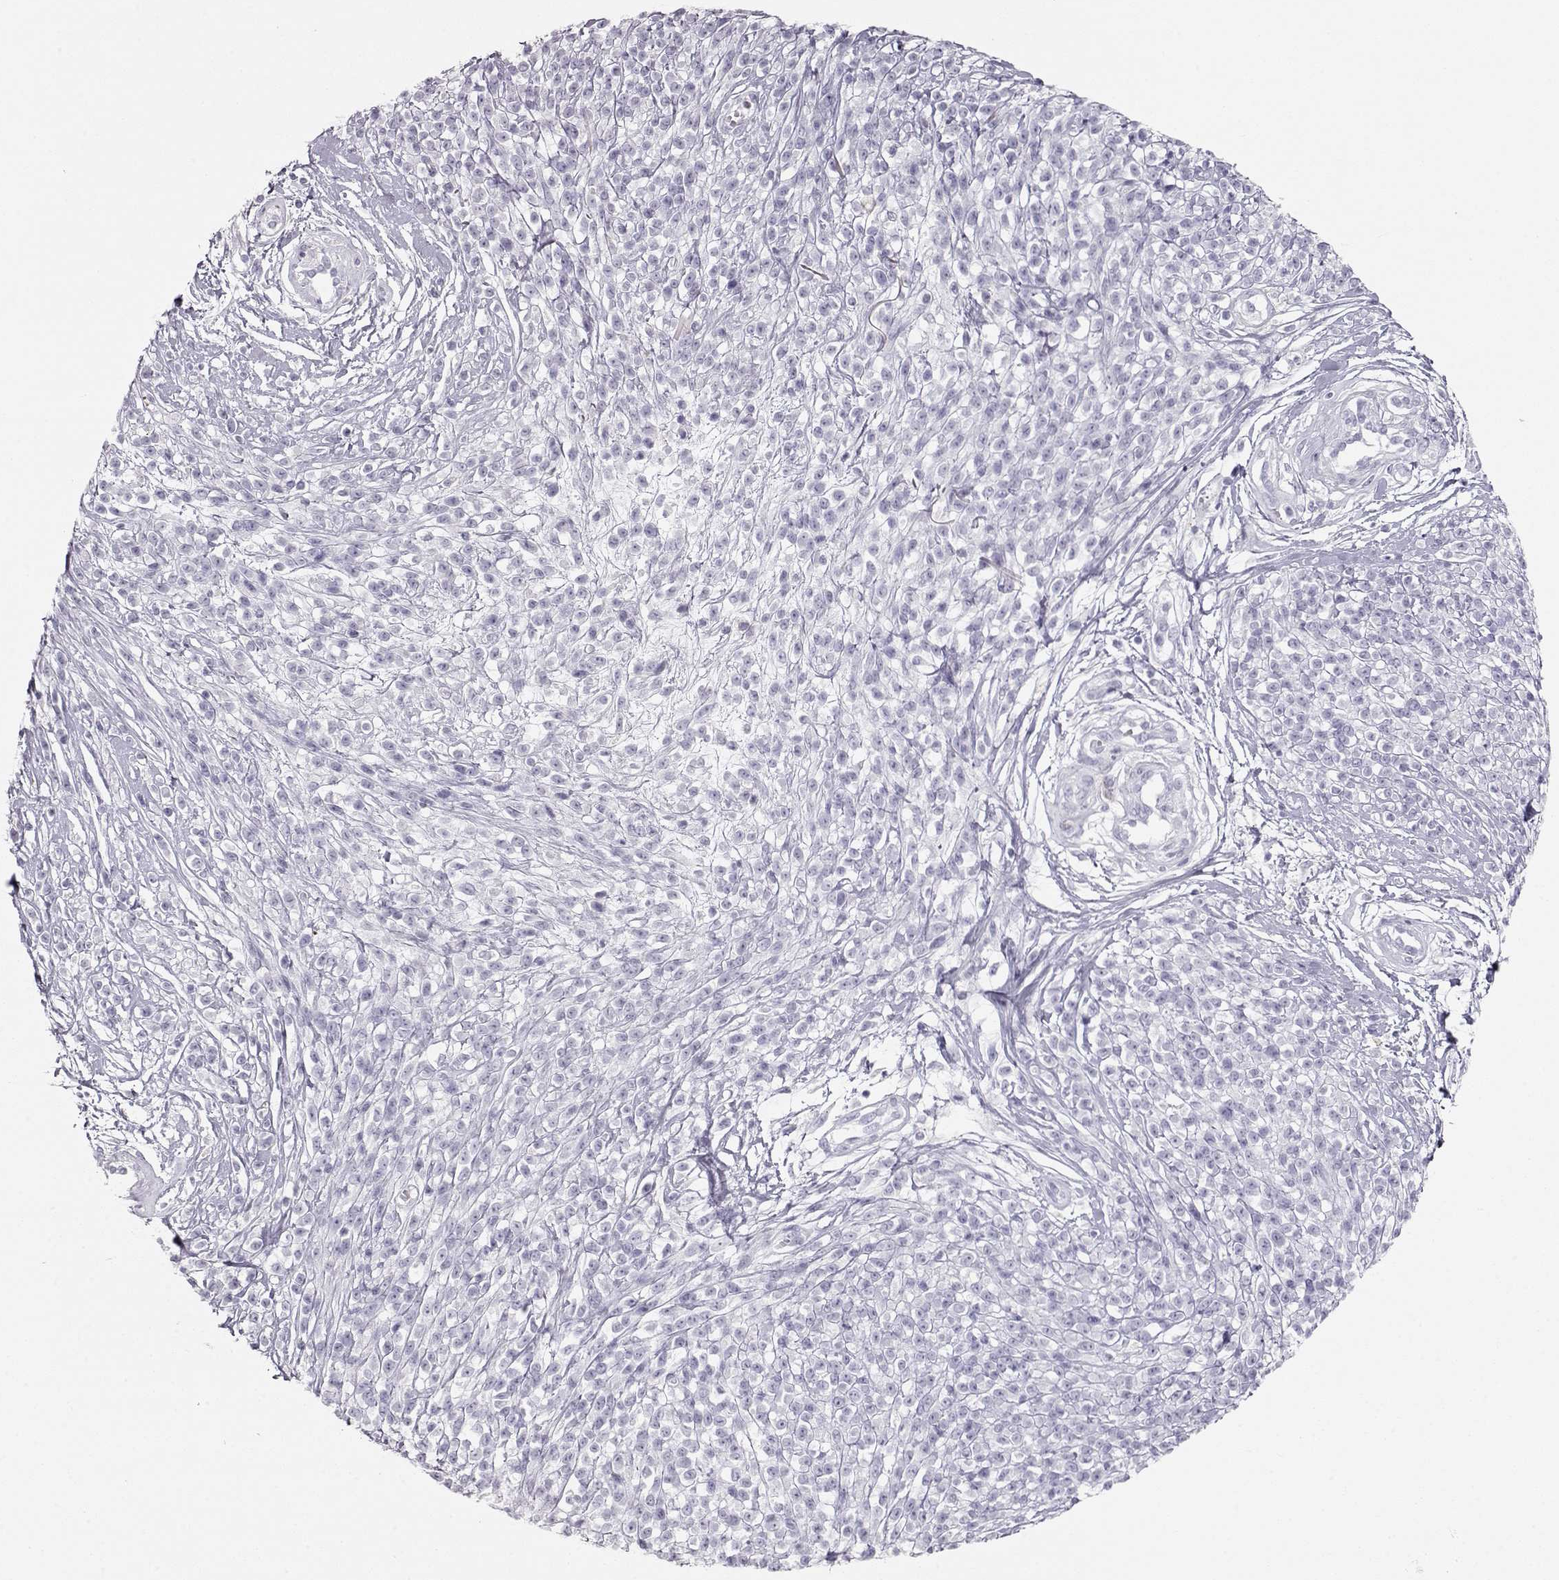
{"staining": {"intensity": "negative", "quantity": "none", "location": "none"}, "tissue": "melanoma", "cell_type": "Tumor cells", "image_type": "cancer", "snomed": [{"axis": "morphology", "description": "Malignant melanoma, NOS"}, {"axis": "topography", "description": "Skin"}, {"axis": "topography", "description": "Skin of trunk"}], "caption": "DAB (3,3'-diaminobenzidine) immunohistochemical staining of human malignant melanoma displays no significant staining in tumor cells. (Stains: DAB immunohistochemistry (IHC) with hematoxylin counter stain, Microscopy: brightfield microscopy at high magnification).", "gene": "MIP", "patient": {"sex": "male", "age": 74}}